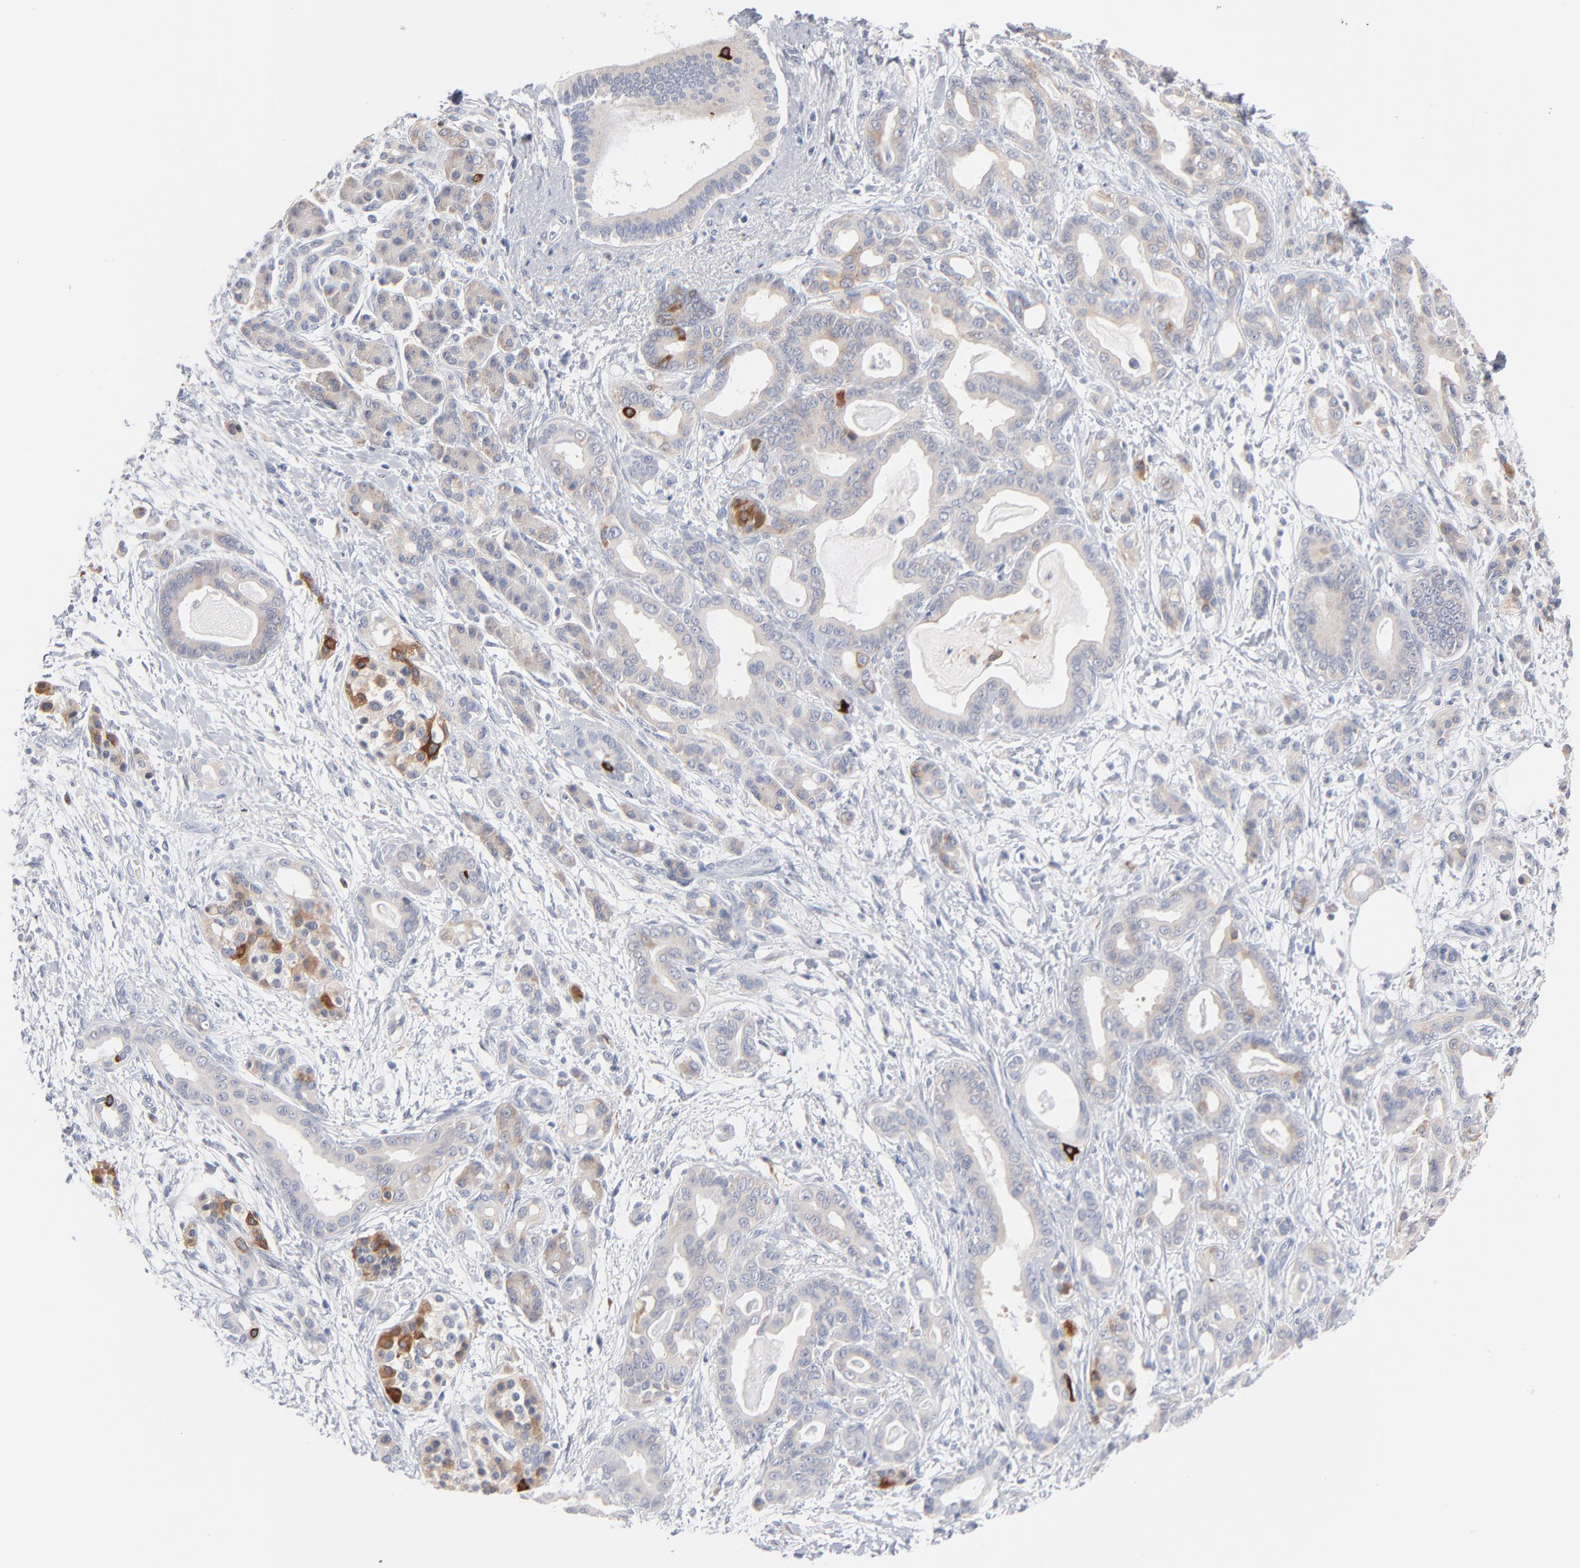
{"staining": {"intensity": "strong", "quantity": "<25%", "location": "cytoplasmic/membranous"}, "tissue": "pancreatic cancer", "cell_type": "Tumor cells", "image_type": "cancer", "snomed": [{"axis": "morphology", "description": "Adenocarcinoma, NOS"}, {"axis": "topography", "description": "Pancreas"}], "caption": "Immunohistochemistry (IHC) histopathology image of neoplastic tissue: pancreatic cancer stained using immunohistochemistry (IHC) exhibits medium levels of strong protein expression localized specifically in the cytoplasmic/membranous of tumor cells, appearing as a cytoplasmic/membranous brown color.", "gene": "MID1", "patient": {"sex": "male", "age": 63}}